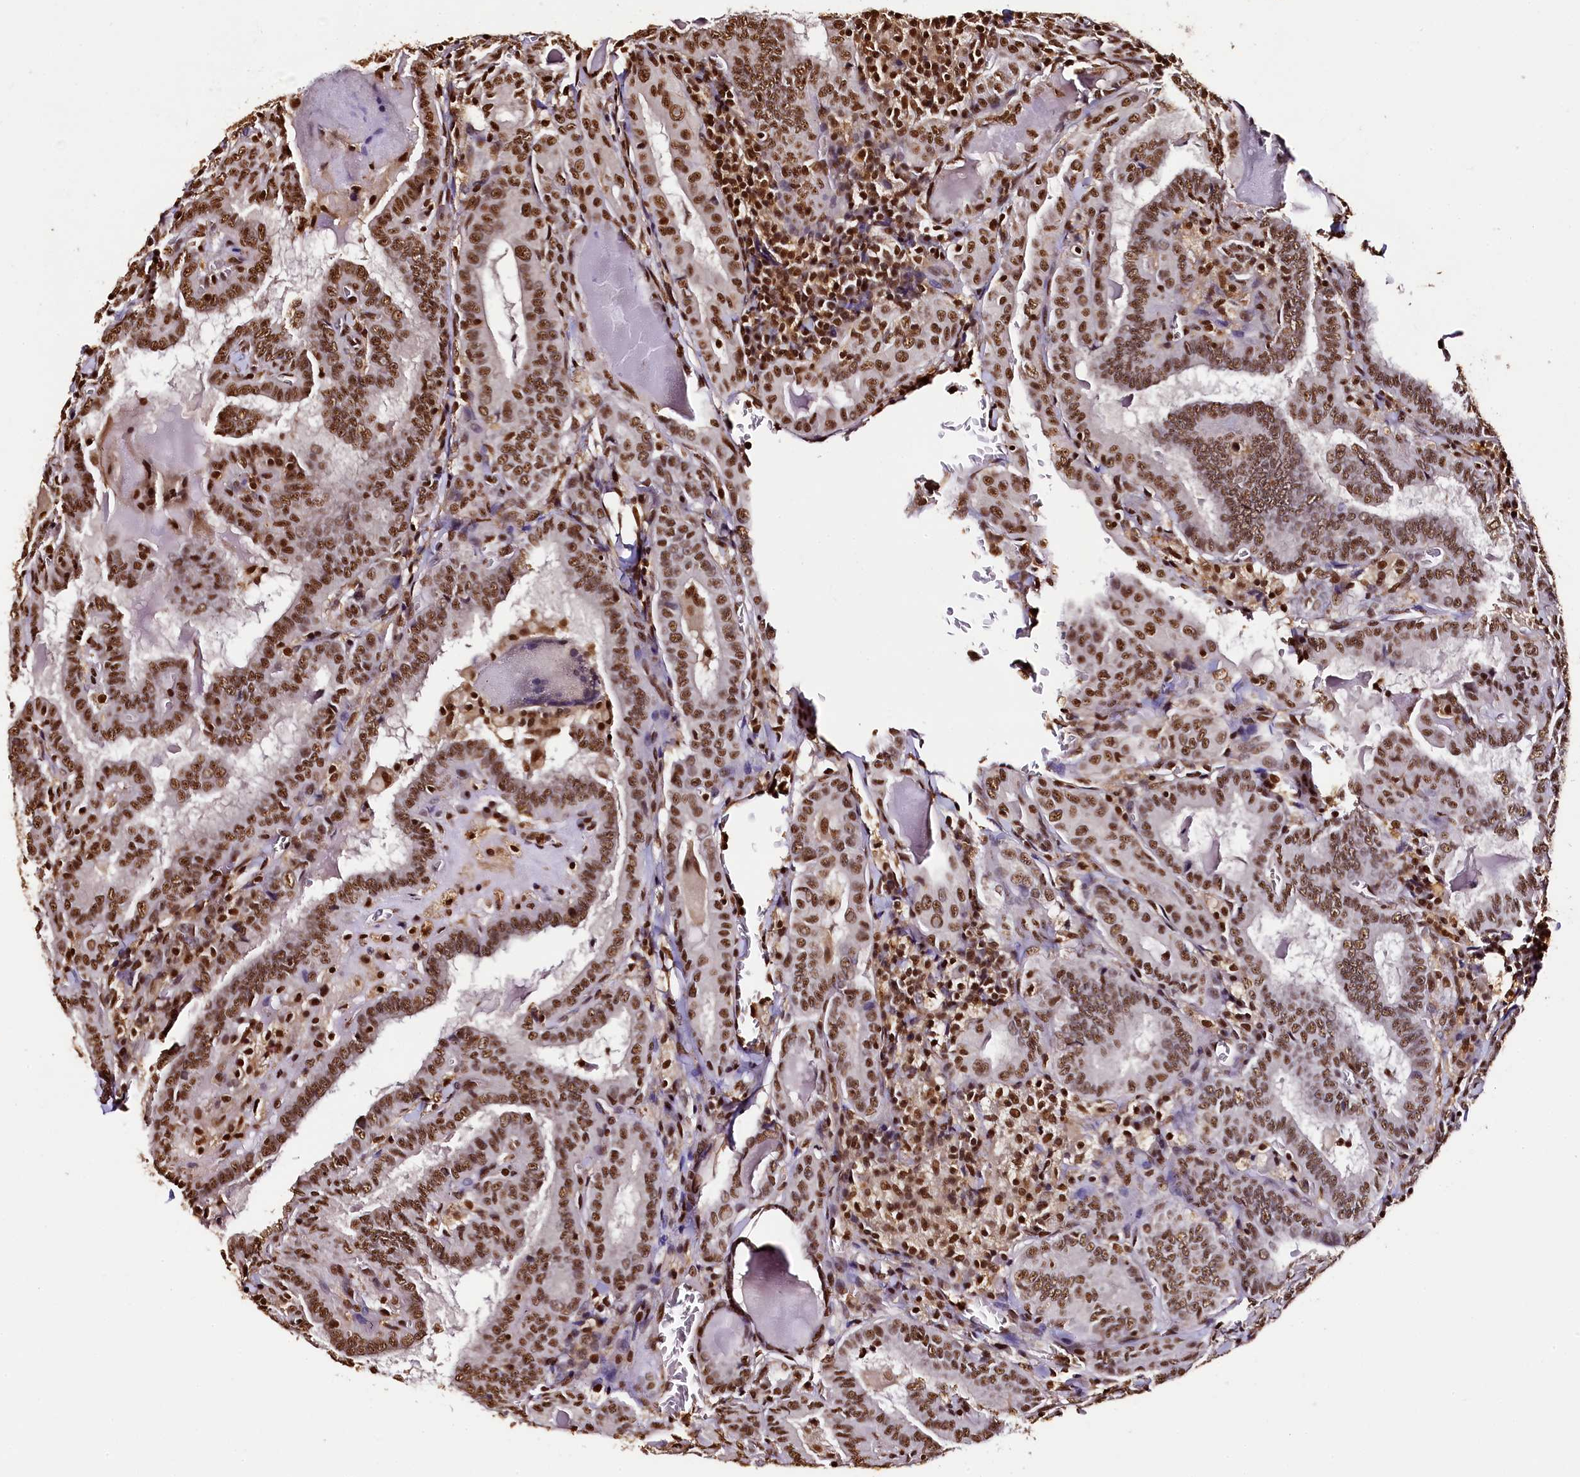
{"staining": {"intensity": "strong", "quantity": ">75%", "location": "nuclear"}, "tissue": "thyroid cancer", "cell_type": "Tumor cells", "image_type": "cancer", "snomed": [{"axis": "morphology", "description": "Papillary adenocarcinoma, NOS"}, {"axis": "topography", "description": "Thyroid gland"}], "caption": "Protein expression analysis of thyroid papillary adenocarcinoma displays strong nuclear expression in approximately >75% of tumor cells.", "gene": "SNRPD2", "patient": {"sex": "female", "age": 72}}